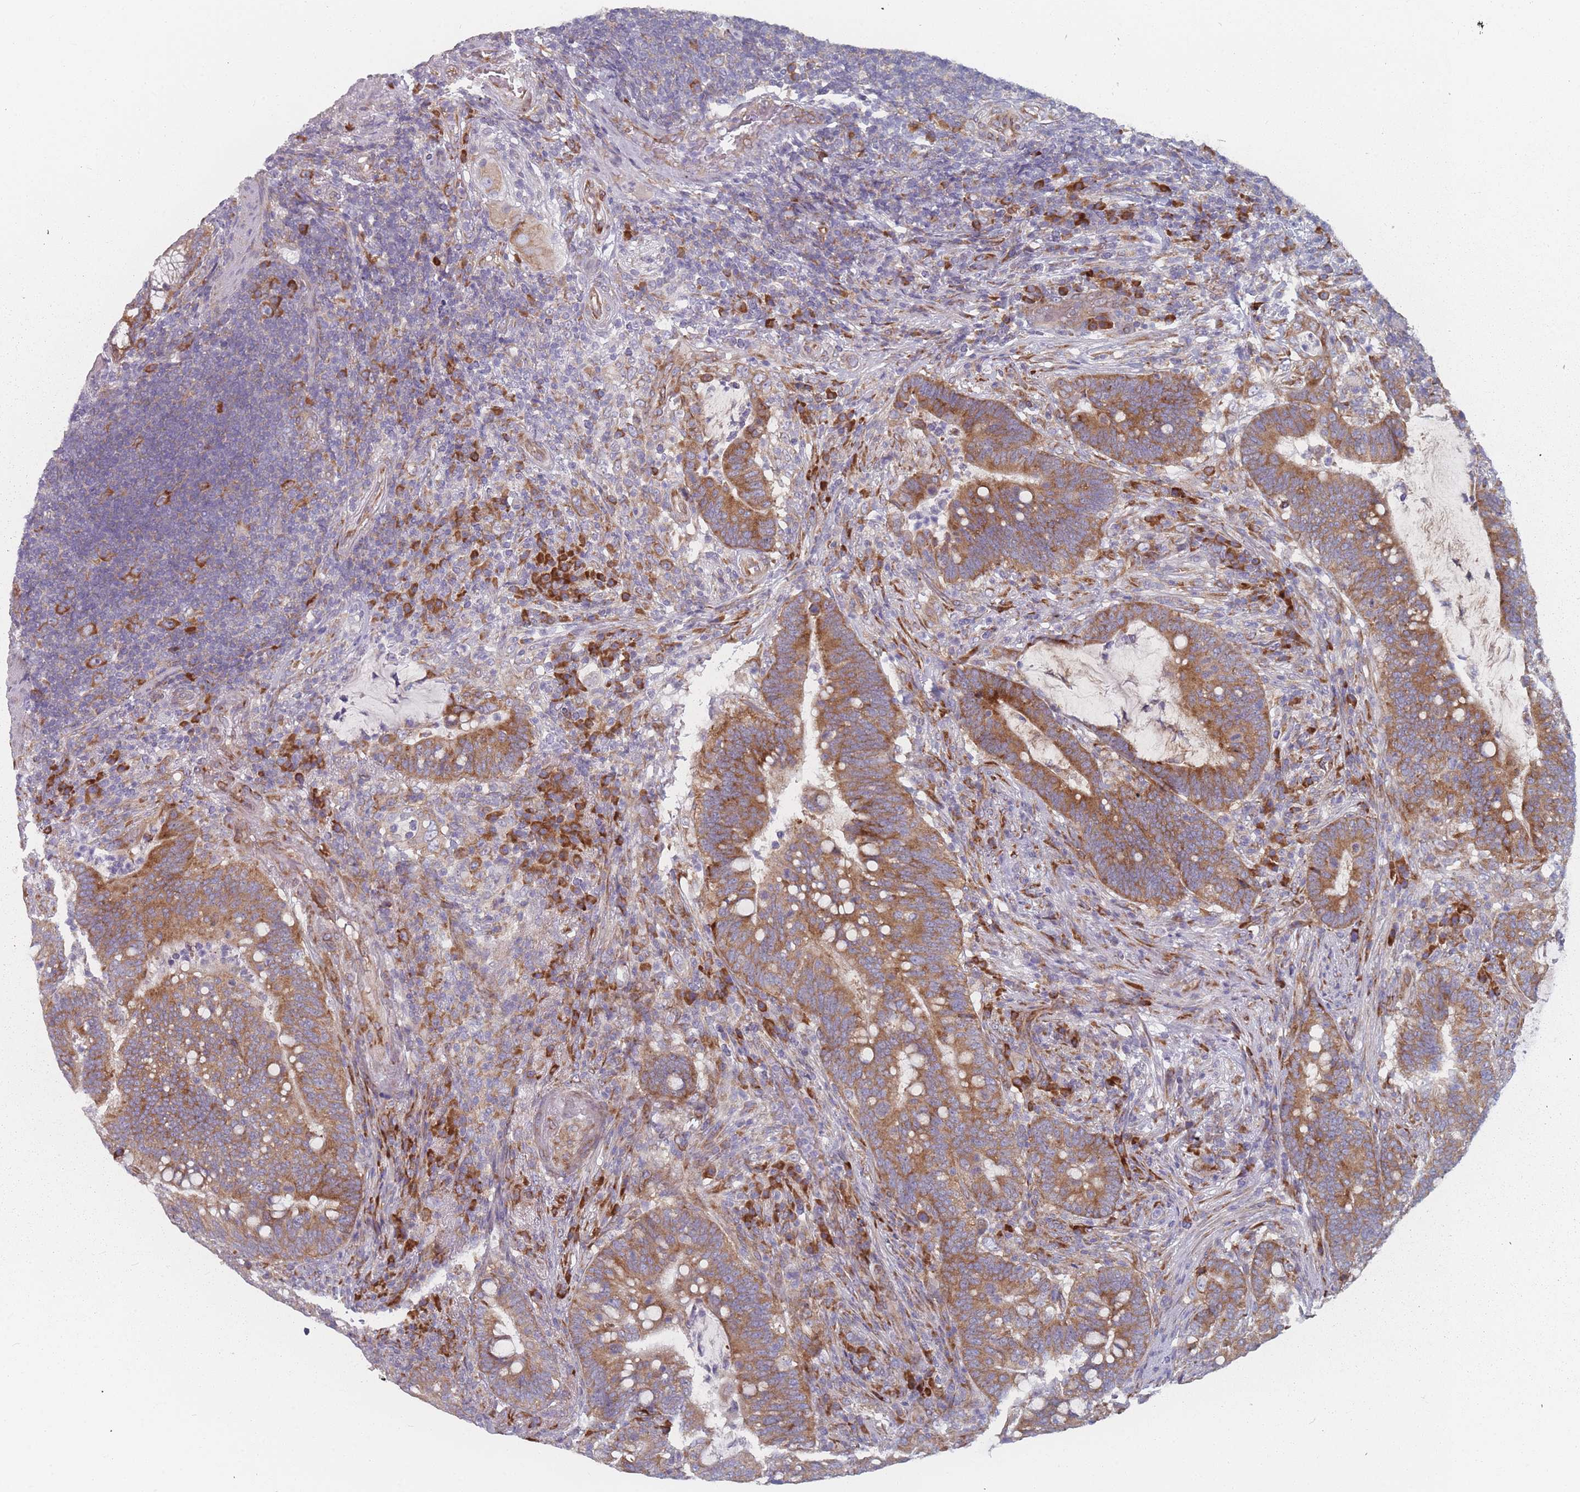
{"staining": {"intensity": "moderate", "quantity": ">75%", "location": "cytoplasmic/membranous"}, "tissue": "colorectal cancer", "cell_type": "Tumor cells", "image_type": "cancer", "snomed": [{"axis": "morphology", "description": "Normal tissue, NOS"}, {"axis": "morphology", "description": "Adenocarcinoma, NOS"}, {"axis": "topography", "description": "Colon"}], "caption": "DAB immunohistochemical staining of human adenocarcinoma (colorectal) reveals moderate cytoplasmic/membranous protein positivity in about >75% of tumor cells.", "gene": "CACNG5", "patient": {"sex": "female", "age": 66}}